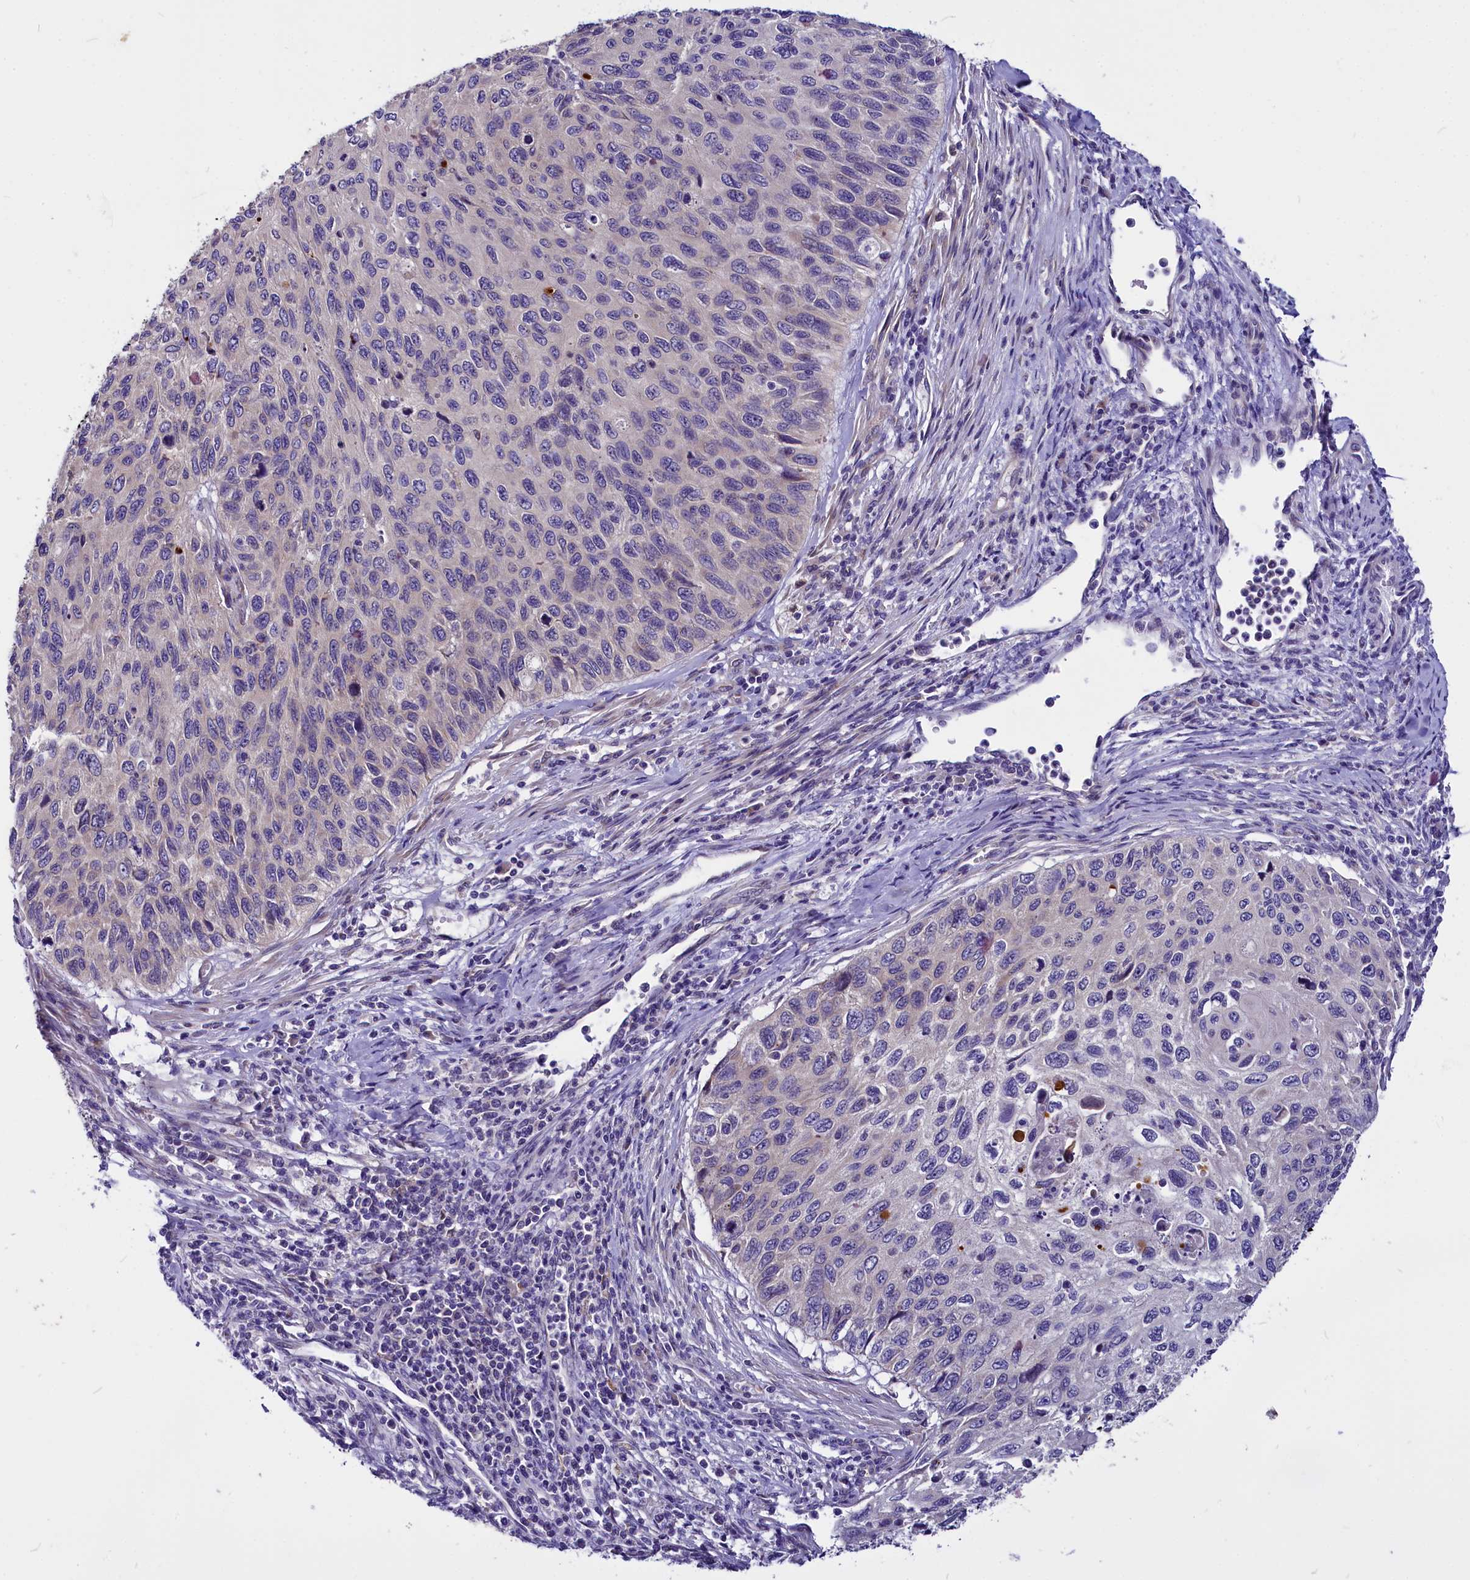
{"staining": {"intensity": "negative", "quantity": "none", "location": "none"}, "tissue": "cervical cancer", "cell_type": "Tumor cells", "image_type": "cancer", "snomed": [{"axis": "morphology", "description": "Squamous cell carcinoma, NOS"}, {"axis": "topography", "description": "Cervix"}], "caption": "IHC histopathology image of human cervical cancer (squamous cell carcinoma) stained for a protein (brown), which displays no staining in tumor cells. (DAB (3,3'-diaminobenzidine) IHC, high magnification).", "gene": "CEP170", "patient": {"sex": "female", "age": 70}}